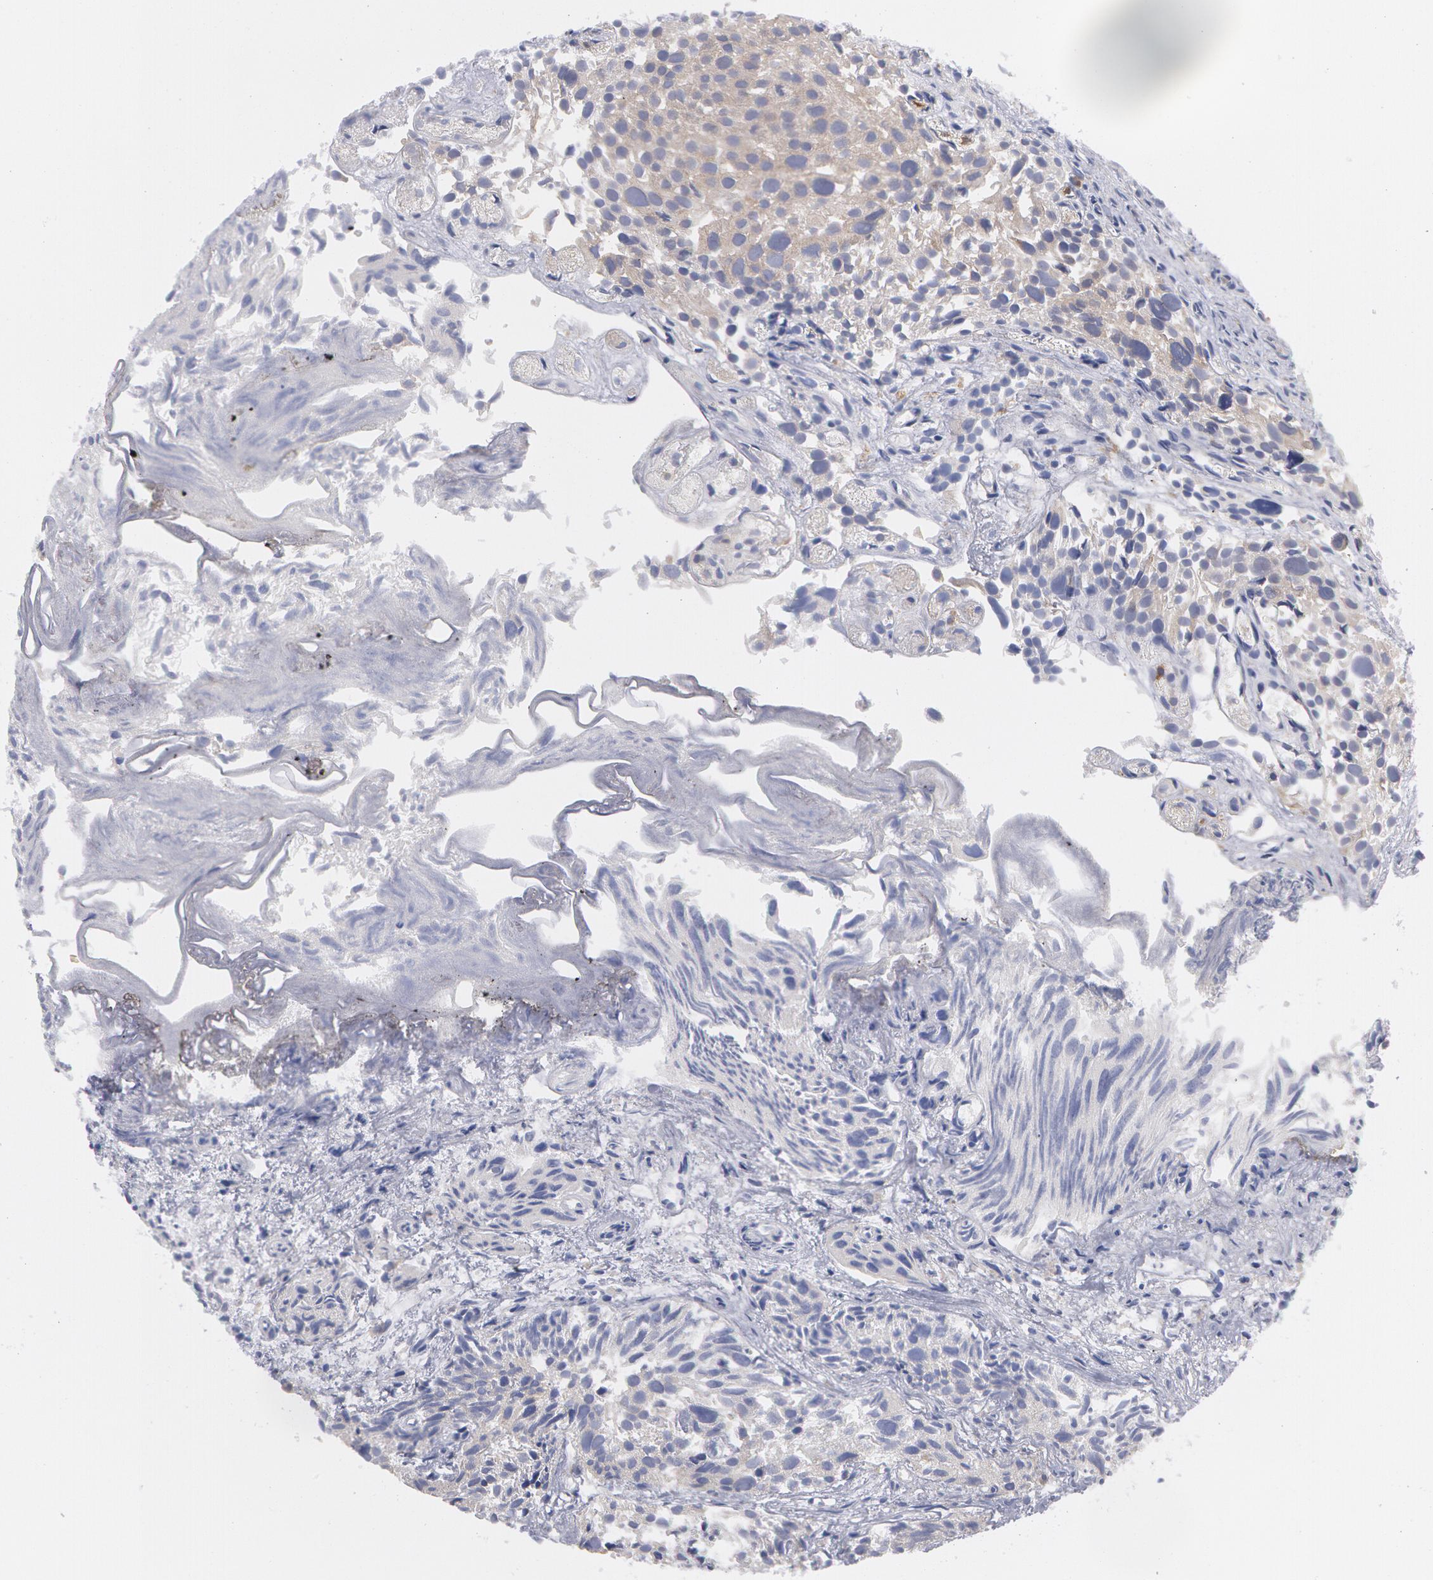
{"staining": {"intensity": "weak", "quantity": "25%-75%", "location": "cytoplasmic/membranous"}, "tissue": "urothelial cancer", "cell_type": "Tumor cells", "image_type": "cancer", "snomed": [{"axis": "morphology", "description": "Urothelial carcinoma, High grade"}, {"axis": "topography", "description": "Urinary bladder"}], "caption": "Immunohistochemical staining of human urothelial cancer demonstrates low levels of weak cytoplasmic/membranous positivity in approximately 25%-75% of tumor cells.", "gene": "SYK", "patient": {"sex": "female", "age": 78}}